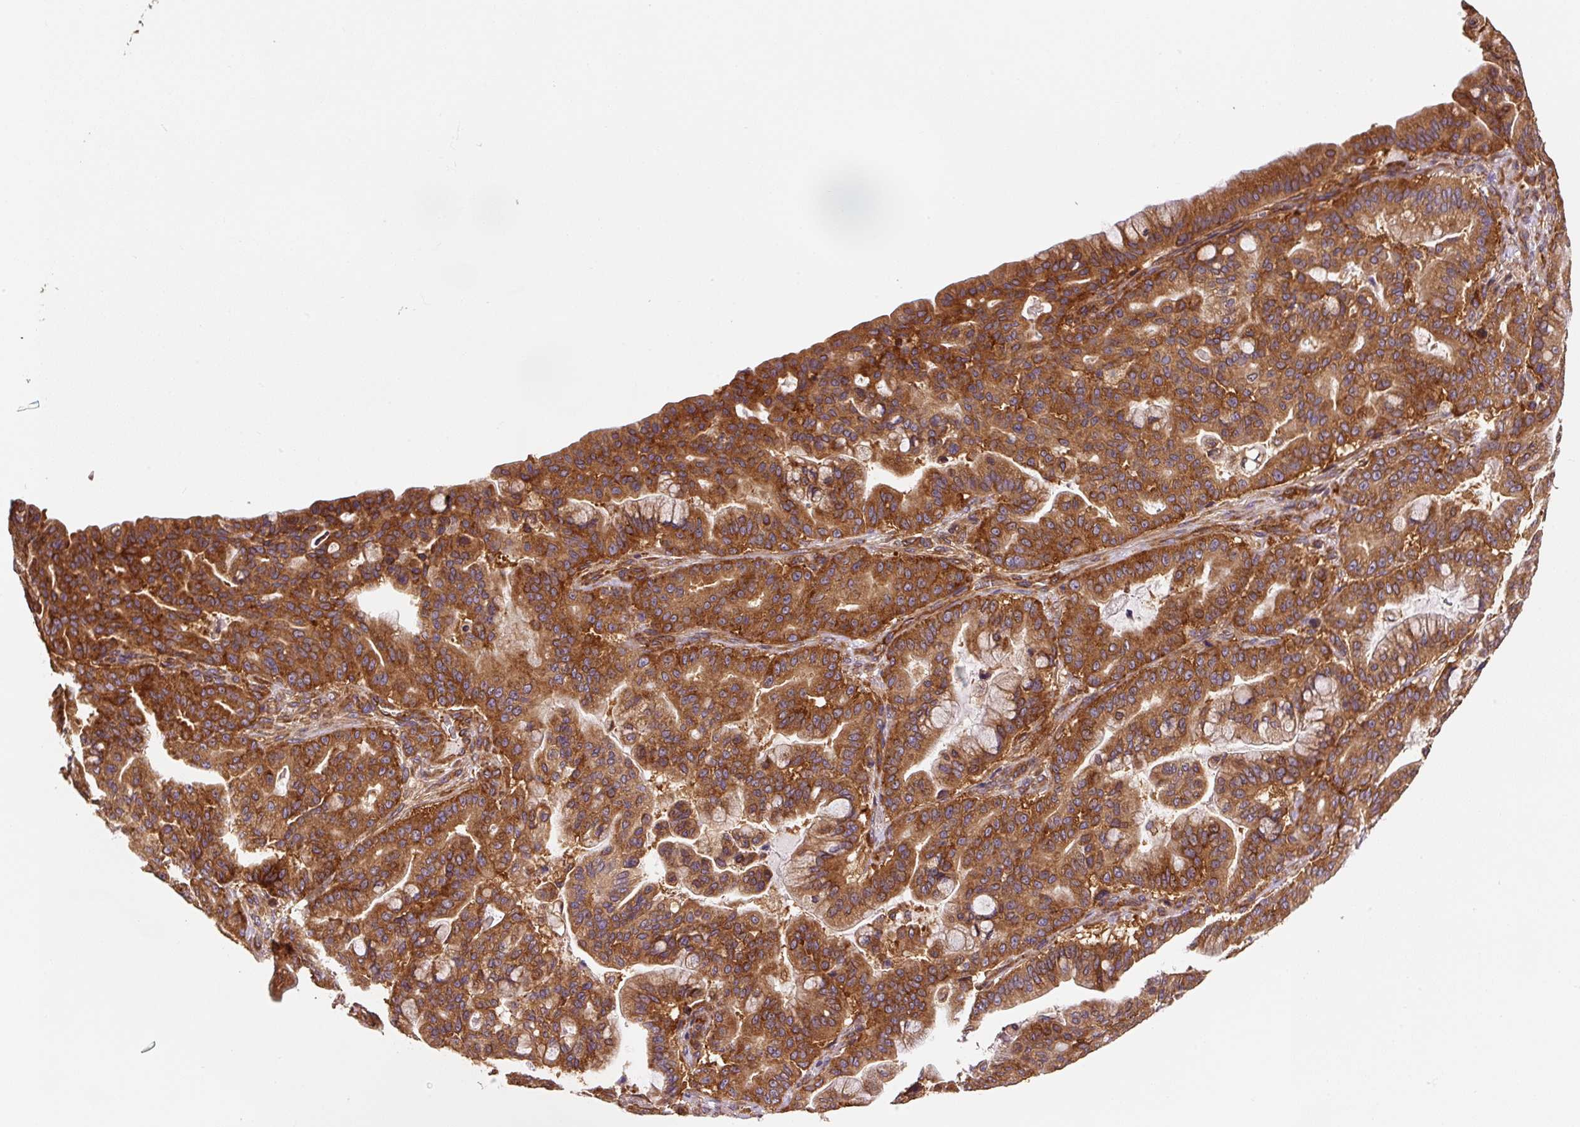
{"staining": {"intensity": "strong", "quantity": ">75%", "location": "cytoplasmic/membranous"}, "tissue": "pancreatic cancer", "cell_type": "Tumor cells", "image_type": "cancer", "snomed": [{"axis": "morphology", "description": "Adenocarcinoma, NOS"}, {"axis": "topography", "description": "Pancreas"}], "caption": "Adenocarcinoma (pancreatic) was stained to show a protein in brown. There is high levels of strong cytoplasmic/membranous positivity in approximately >75% of tumor cells.", "gene": "EIF2S2", "patient": {"sex": "male", "age": 63}}